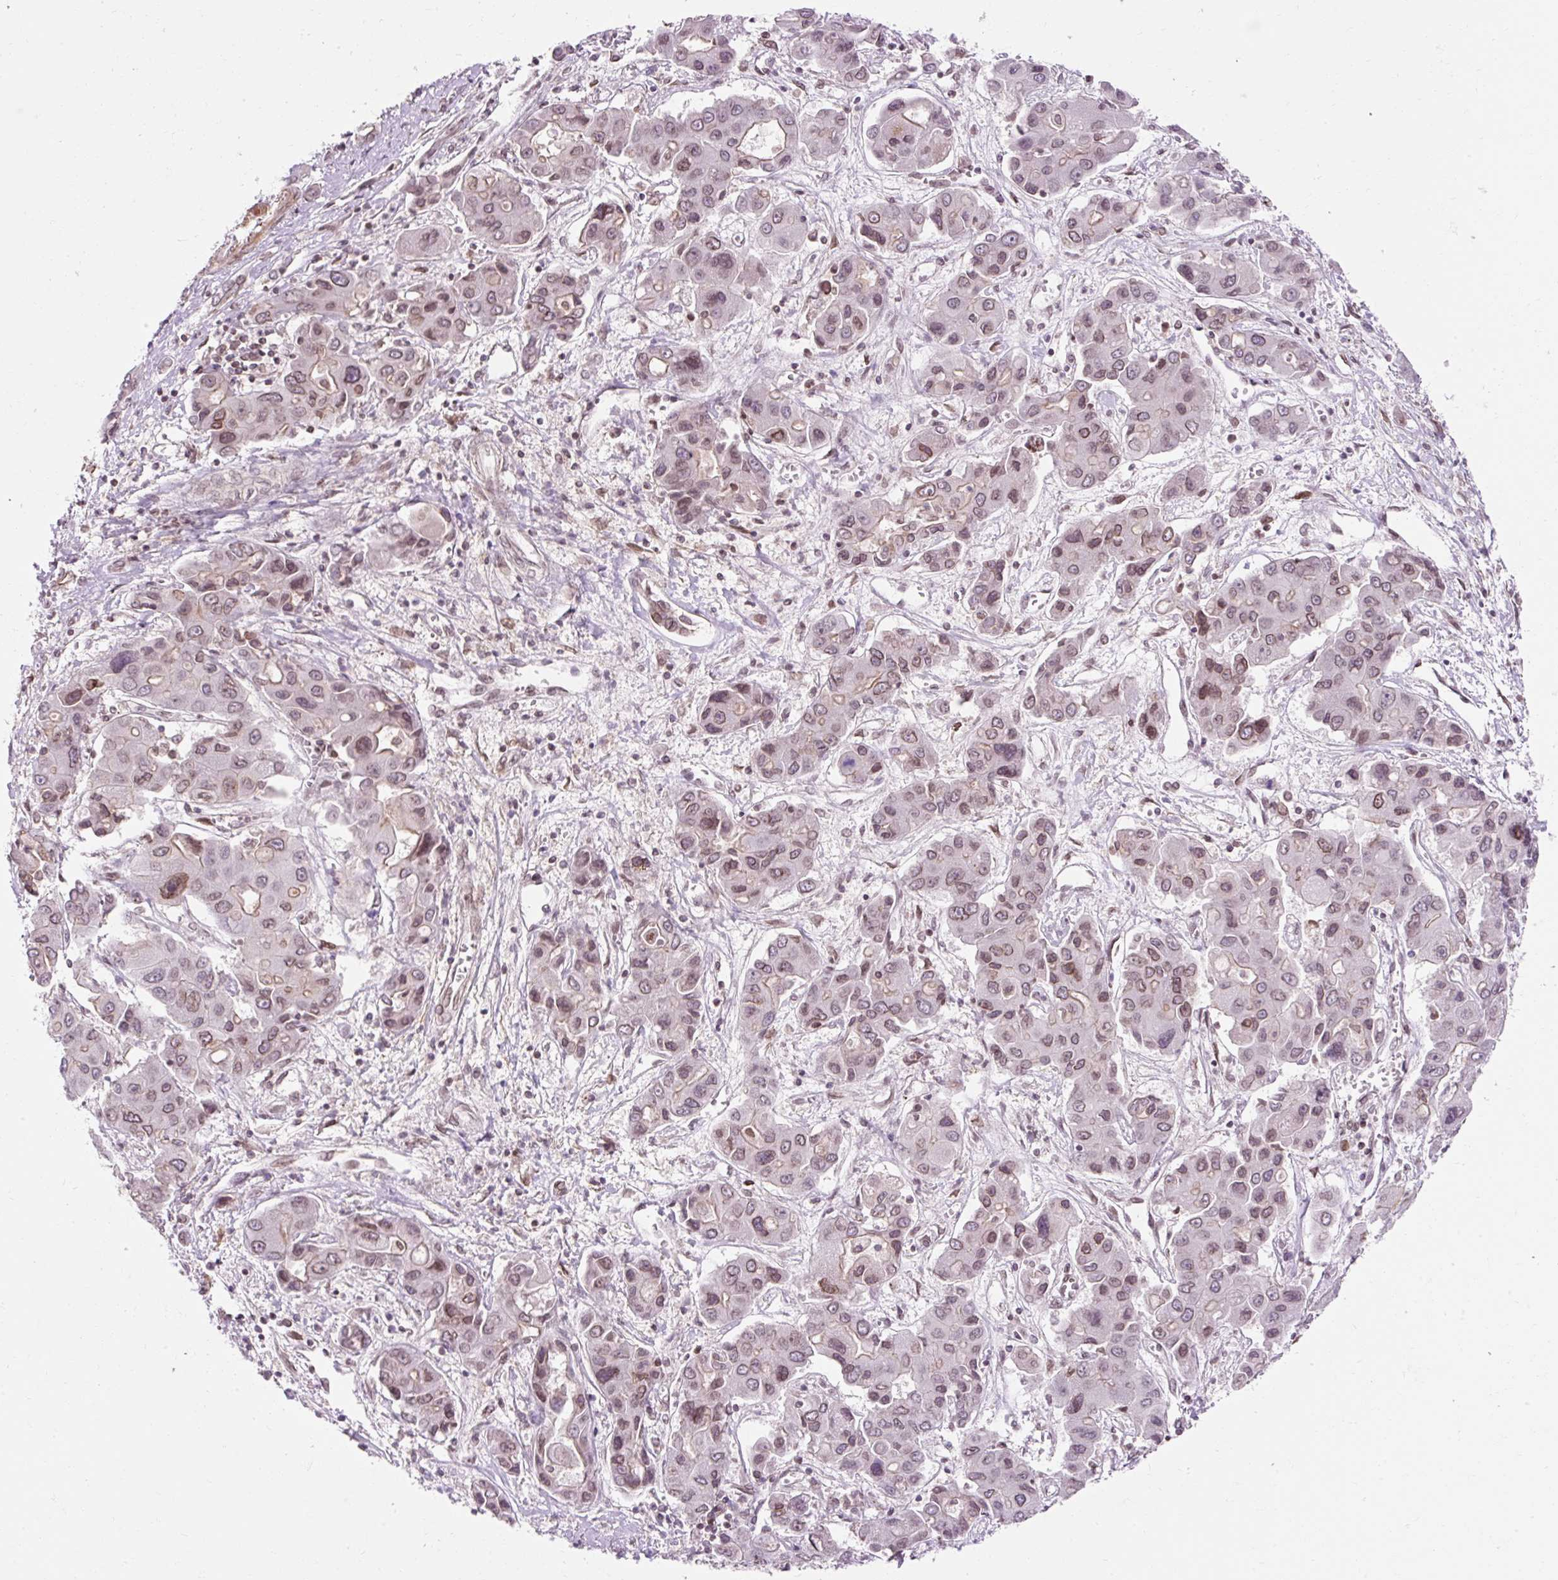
{"staining": {"intensity": "moderate", "quantity": "25%-75%", "location": "cytoplasmic/membranous,nuclear"}, "tissue": "liver cancer", "cell_type": "Tumor cells", "image_type": "cancer", "snomed": [{"axis": "morphology", "description": "Cholangiocarcinoma"}, {"axis": "topography", "description": "Liver"}], "caption": "This histopathology image reveals liver cancer (cholangiocarcinoma) stained with immunohistochemistry to label a protein in brown. The cytoplasmic/membranous and nuclear of tumor cells show moderate positivity for the protein. Nuclei are counter-stained blue.", "gene": "ZNF610", "patient": {"sex": "male", "age": 67}}